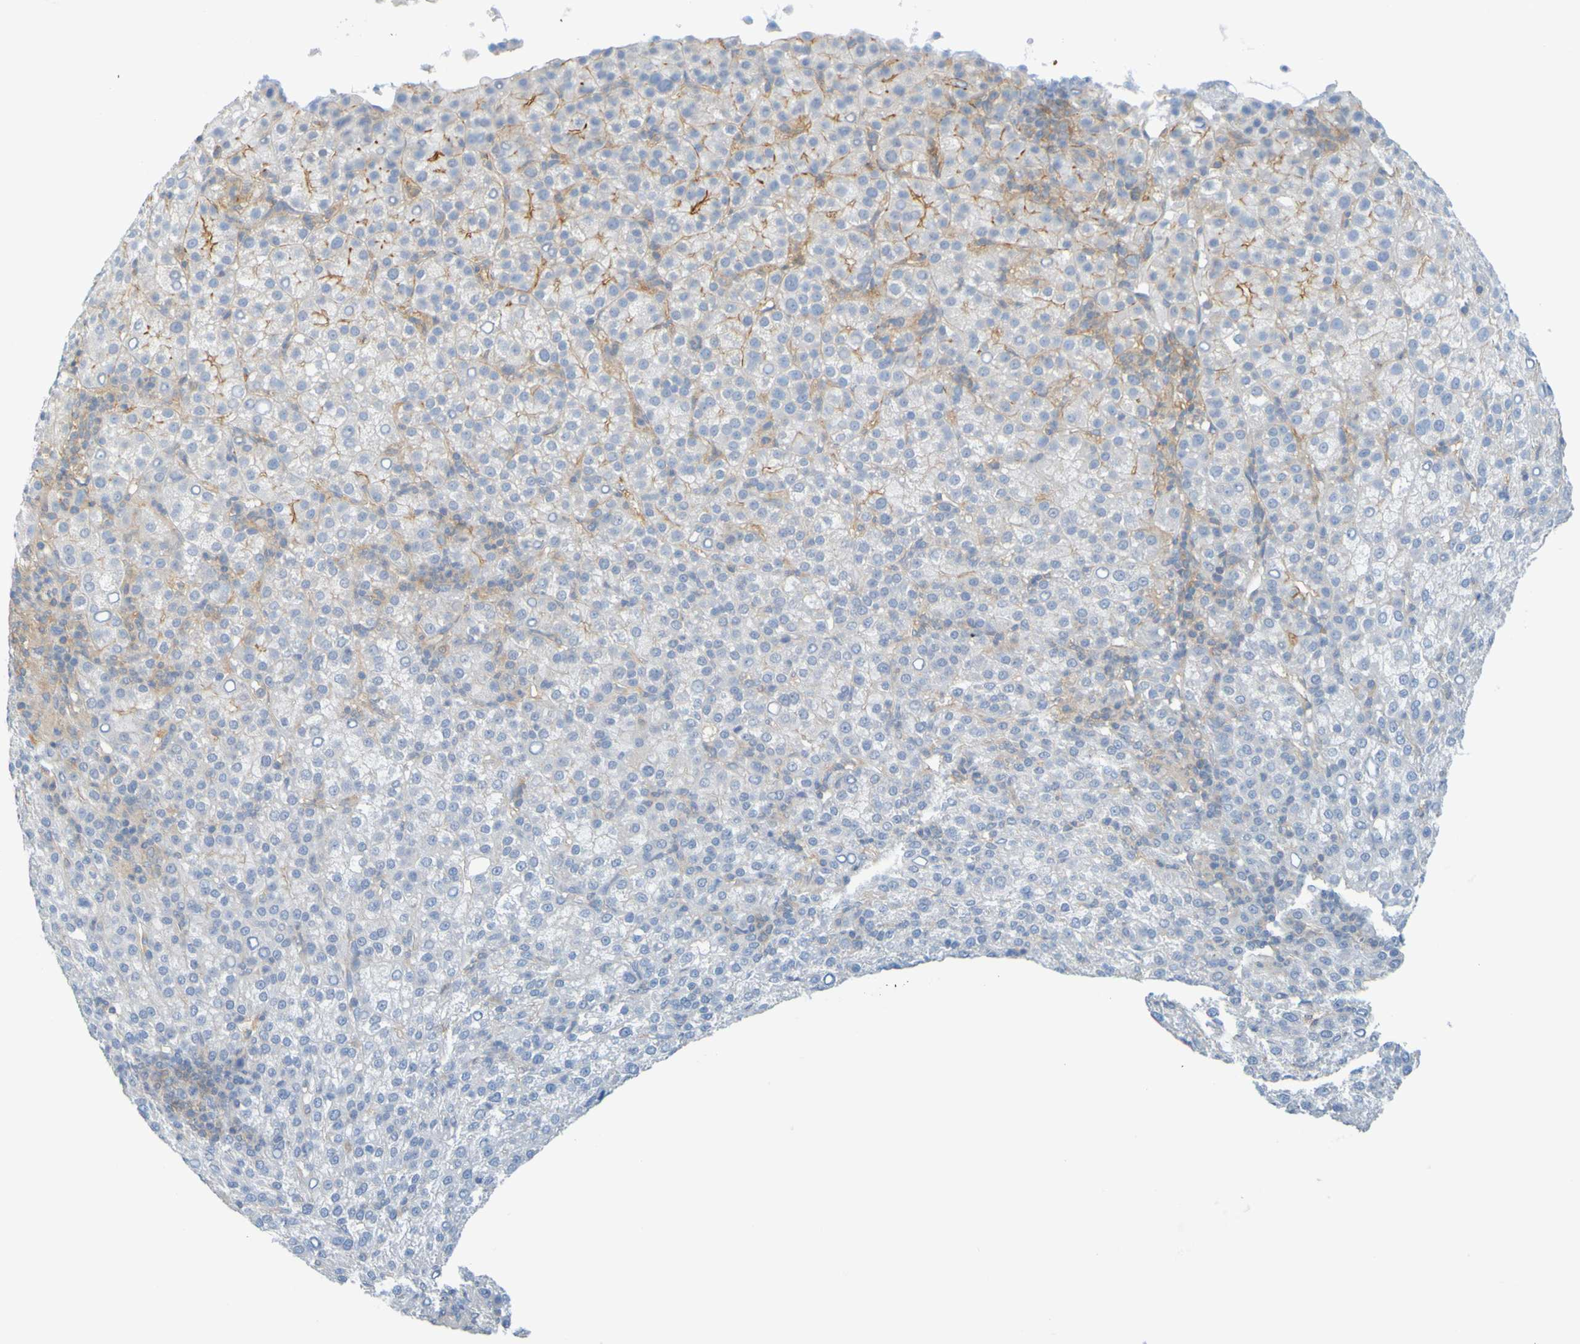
{"staining": {"intensity": "strong", "quantity": "<25%", "location": "cytoplasmic/membranous"}, "tissue": "liver cancer", "cell_type": "Tumor cells", "image_type": "cancer", "snomed": [{"axis": "morphology", "description": "Carcinoma, Hepatocellular, NOS"}, {"axis": "topography", "description": "Liver"}], "caption": "Brown immunohistochemical staining in human liver hepatocellular carcinoma reveals strong cytoplasmic/membranous expression in approximately <25% of tumor cells.", "gene": "APPL1", "patient": {"sex": "female", "age": 58}}